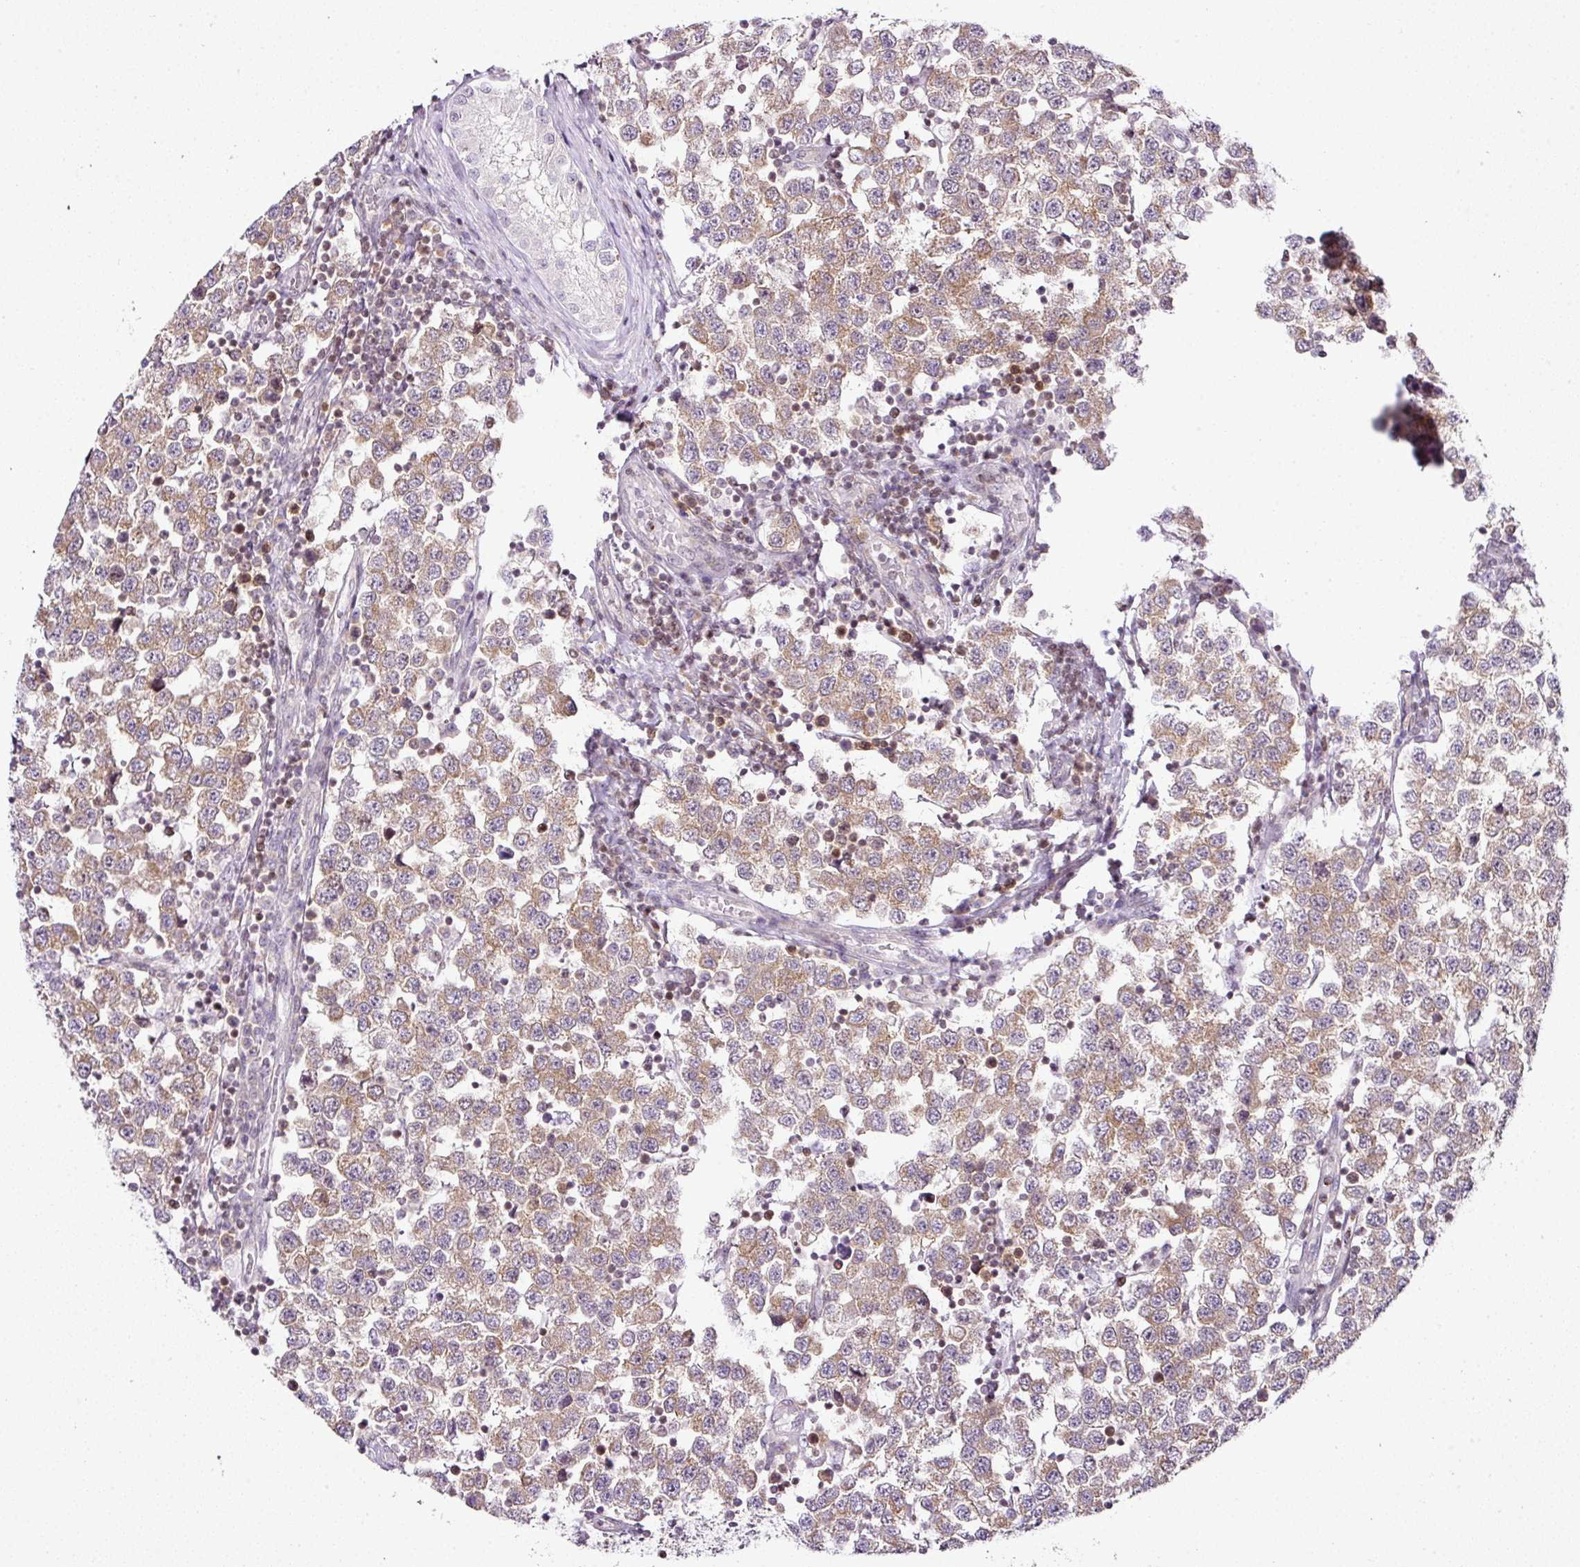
{"staining": {"intensity": "moderate", "quantity": ">75%", "location": "cytoplasmic/membranous"}, "tissue": "testis cancer", "cell_type": "Tumor cells", "image_type": "cancer", "snomed": [{"axis": "morphology", "description": "Seminoma, NOS"}, {"axis": "topography", "description": "Testis"}], "caption": "Immunohistochemical staining of testis cancer (seminoma) exhibits medium levels of moderate cytoplasmic/membranous expression in about >75% of tumor cells. The staining is performed using DAB (3,3'-diaminobenzidine) brown chromogen to label protein expression. The nuclei are counter-stained blue using hematoxylin.", "gene": "FAM32A", "patient": {"sex": "male", "age": 34}}